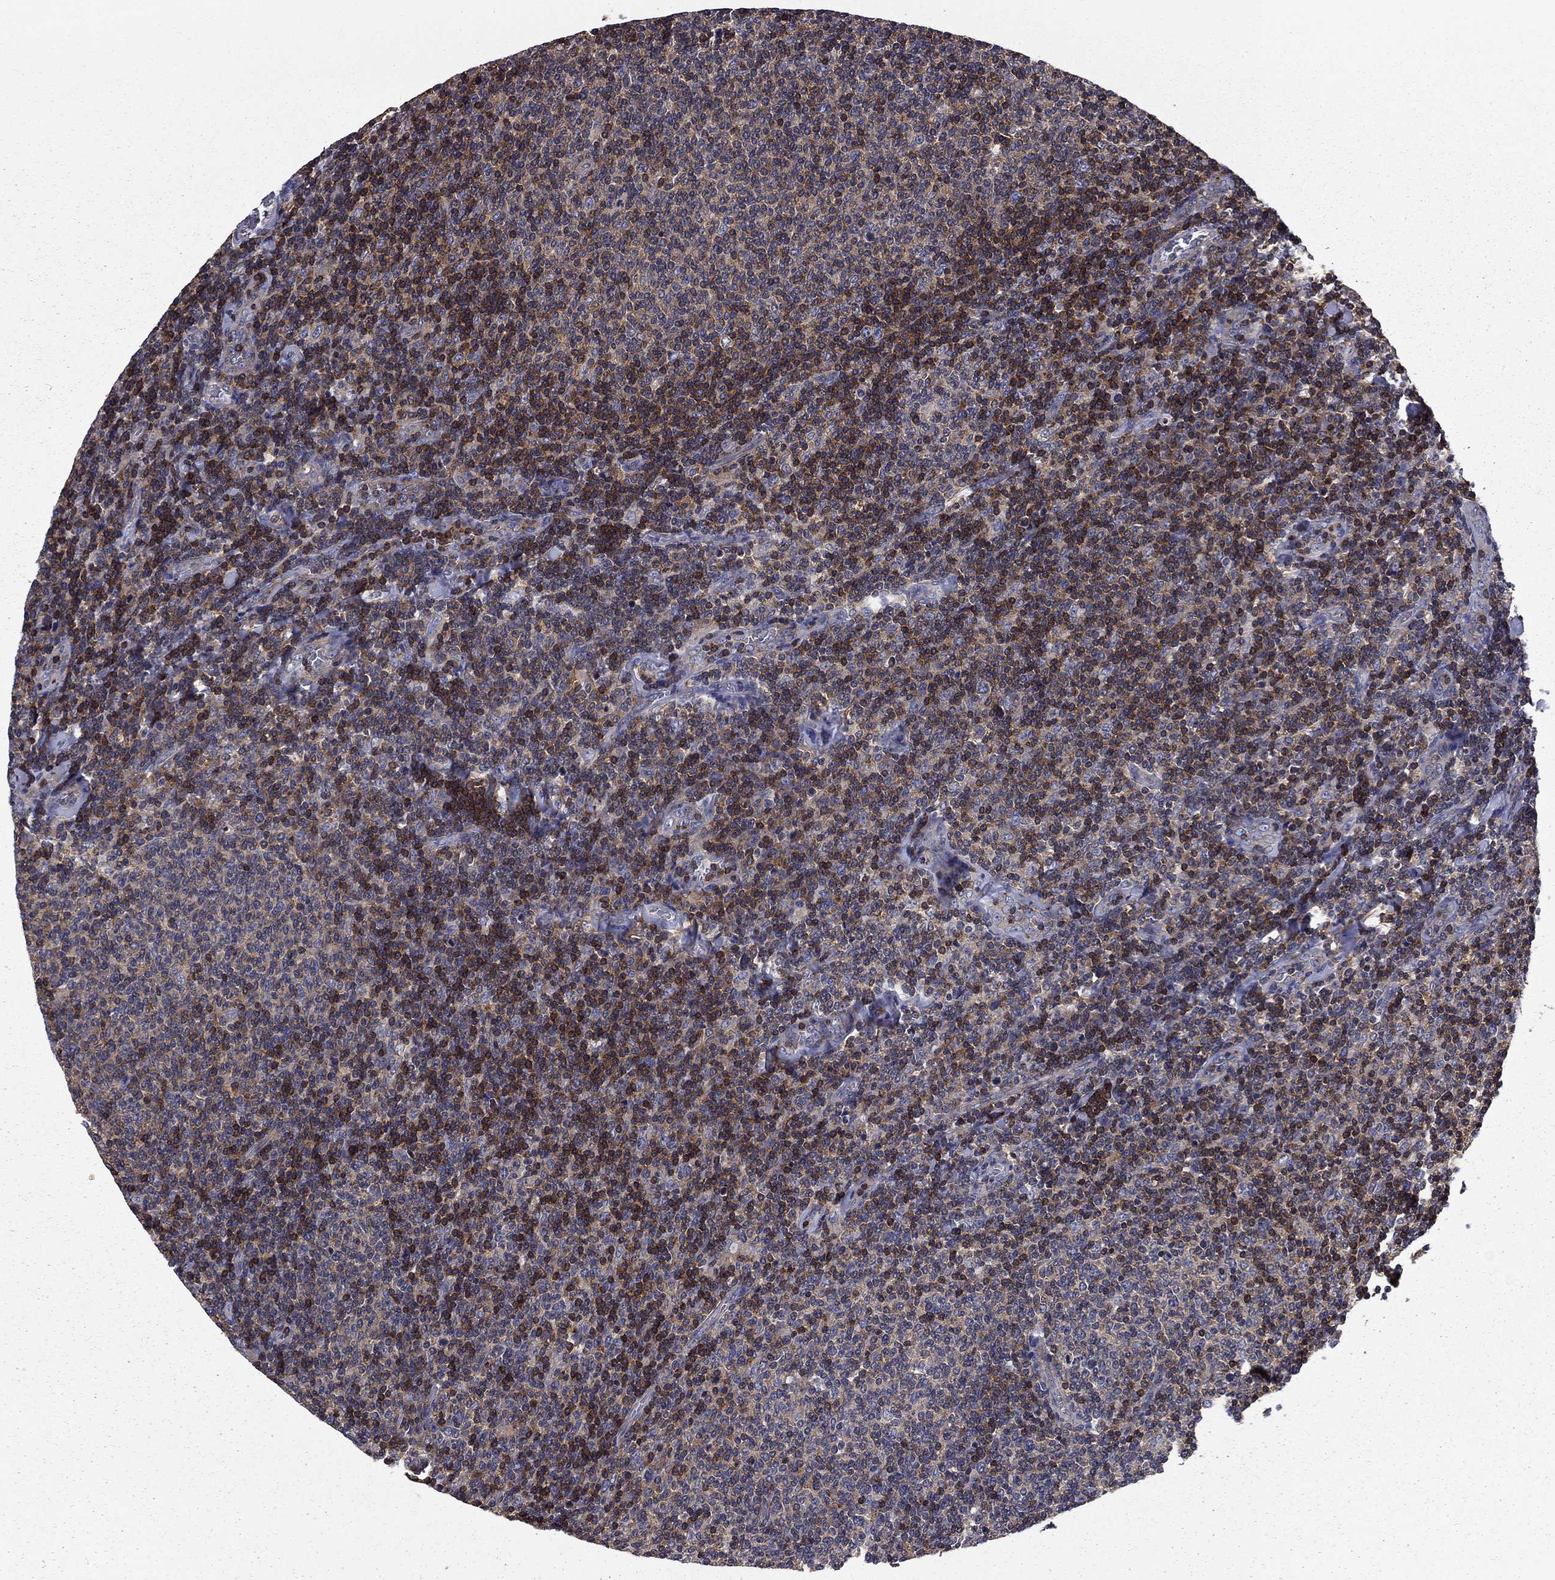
{"staining": {"intensity": "negative", "quantity": "none", "location": "none"}, "tissue": "lymphoma", "cell_type": "Tumor cells", "image_type": "cancer", "snomed": [{"axis": "morphology", "description": "Malignant lymphoma, non-Hodgkin's type, Low grade"}, {"axis": "topography", "description": "Lymph node"}], "caption": "IHC of human low-grade malignant lymphoma, non-Hodgkin's type shows no expression in tumor cells.", "gene": "ARHGAP45", "patient": {"sex": "male", "age": 52}}